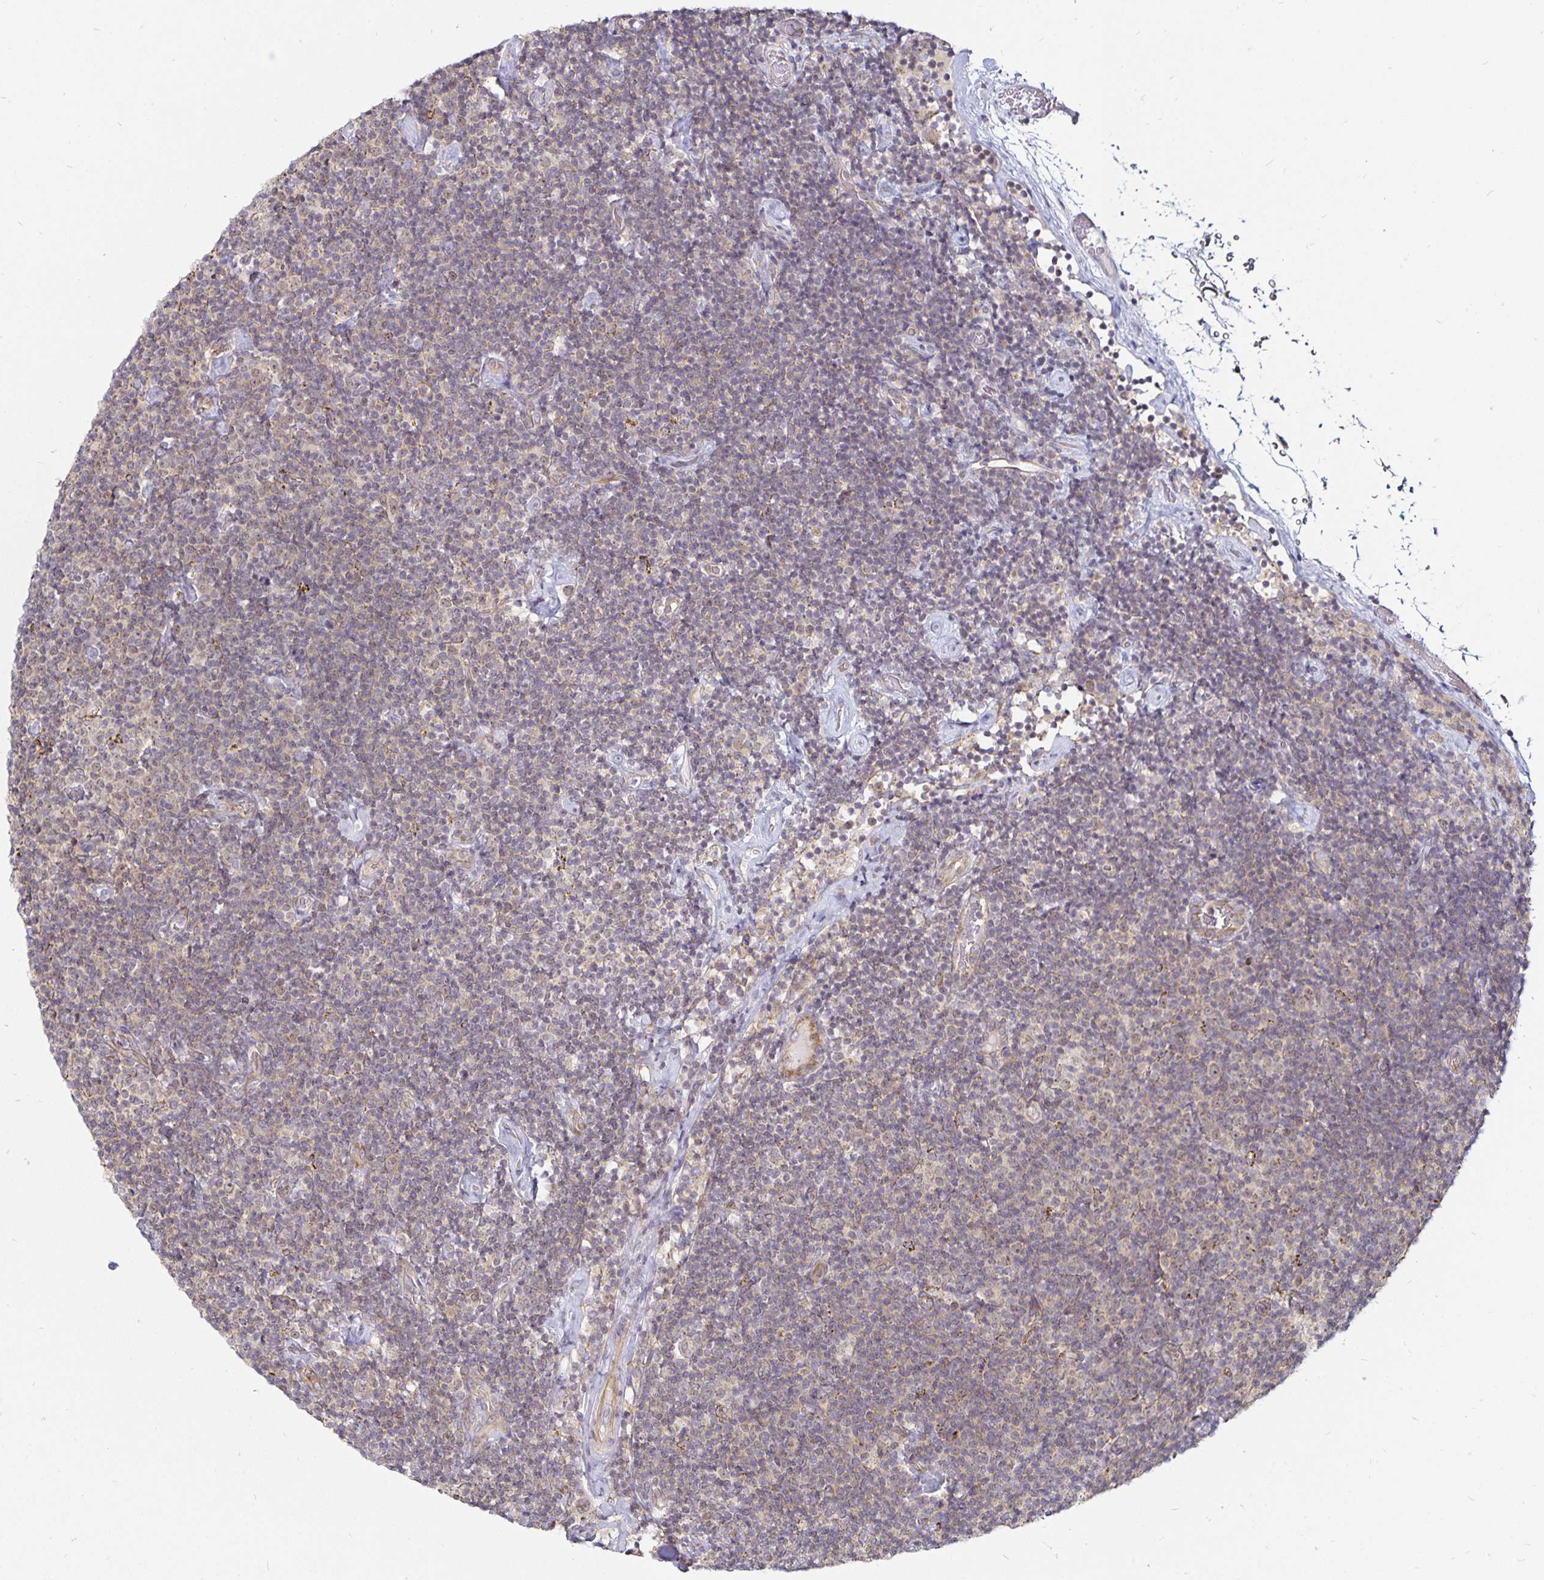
{"staining": {"intensity": "weak", "quantity": "<25%", "location": "cytoplasmic/membranous"}, "tissue": "lymphoma", "cell_type": "Tumor cells", "image_type": "cancer", "snomed": [{"axis": "morphology", "description": "Malignant lymphoma, non-Hodgkin's type, Low grade"}, {"axis": "topography", "description": "Lymph node"}], "caption": "Lymphoma was stained to show a protein in brown. There is no significant expression in tumor cells.", "gene": "CYP27A1", "patient": {"sex": "male", "age": 81}}